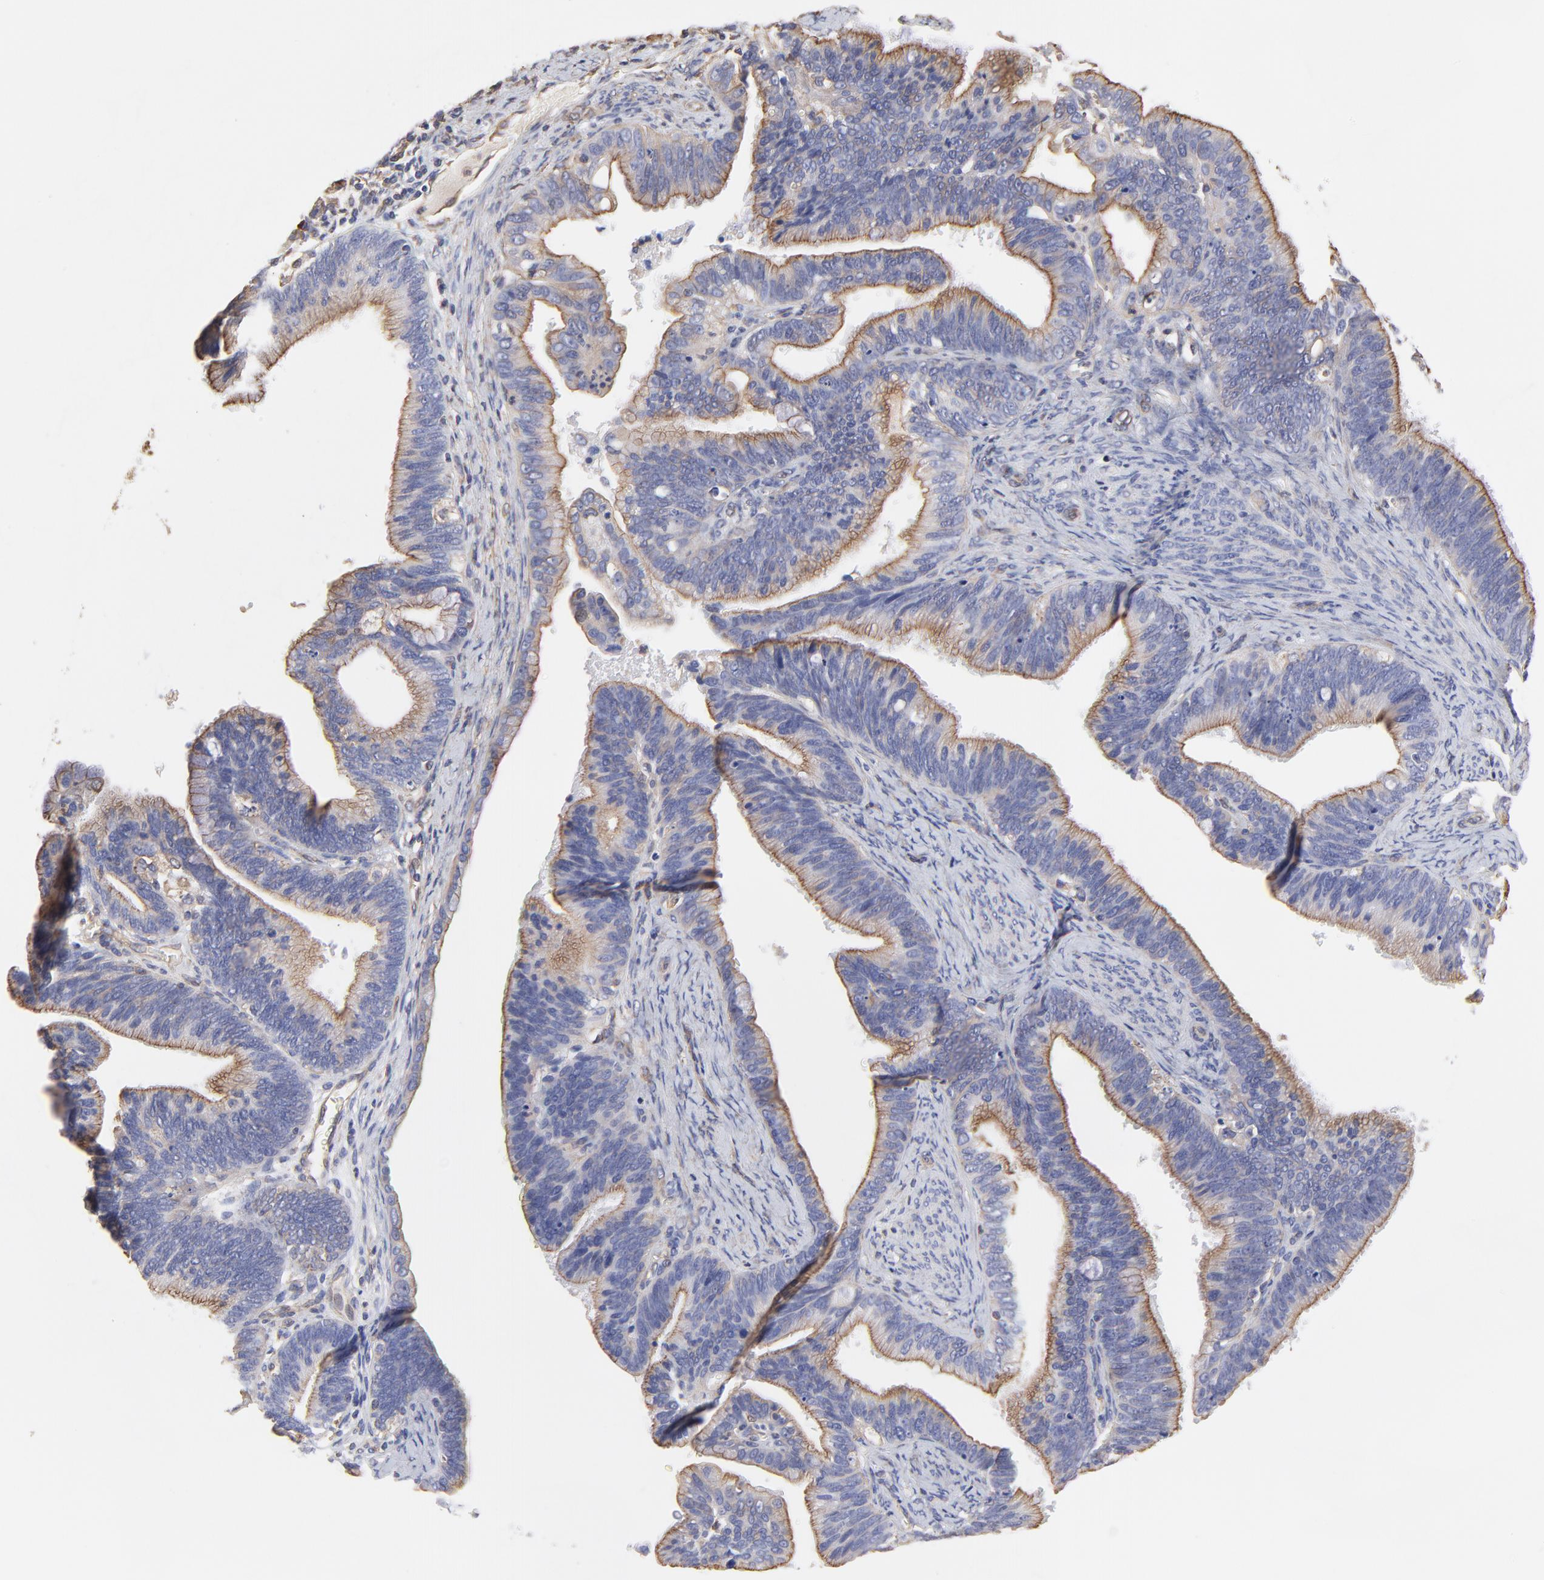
{"staining": {"intensity": "moderate", "quantity": ">75%", "location": "cytoplasmic/membranous"}, "tissue": "cervical cancer", "cell_type": "Tumor cells", "image_type": "cancer", "snomed": [{"axis": "morphology", "description": "Adenocarcinoma, NOS"}, {"axis": "topography", "description": "Cervix"}], "caption": "Moderate cytoplasmic/membranous positivity is identified in about >75% of tumor cells in cervical adenocarcinoma.", "gene": "LRCH2", "patient": {"sex": "female", "age": 47}}